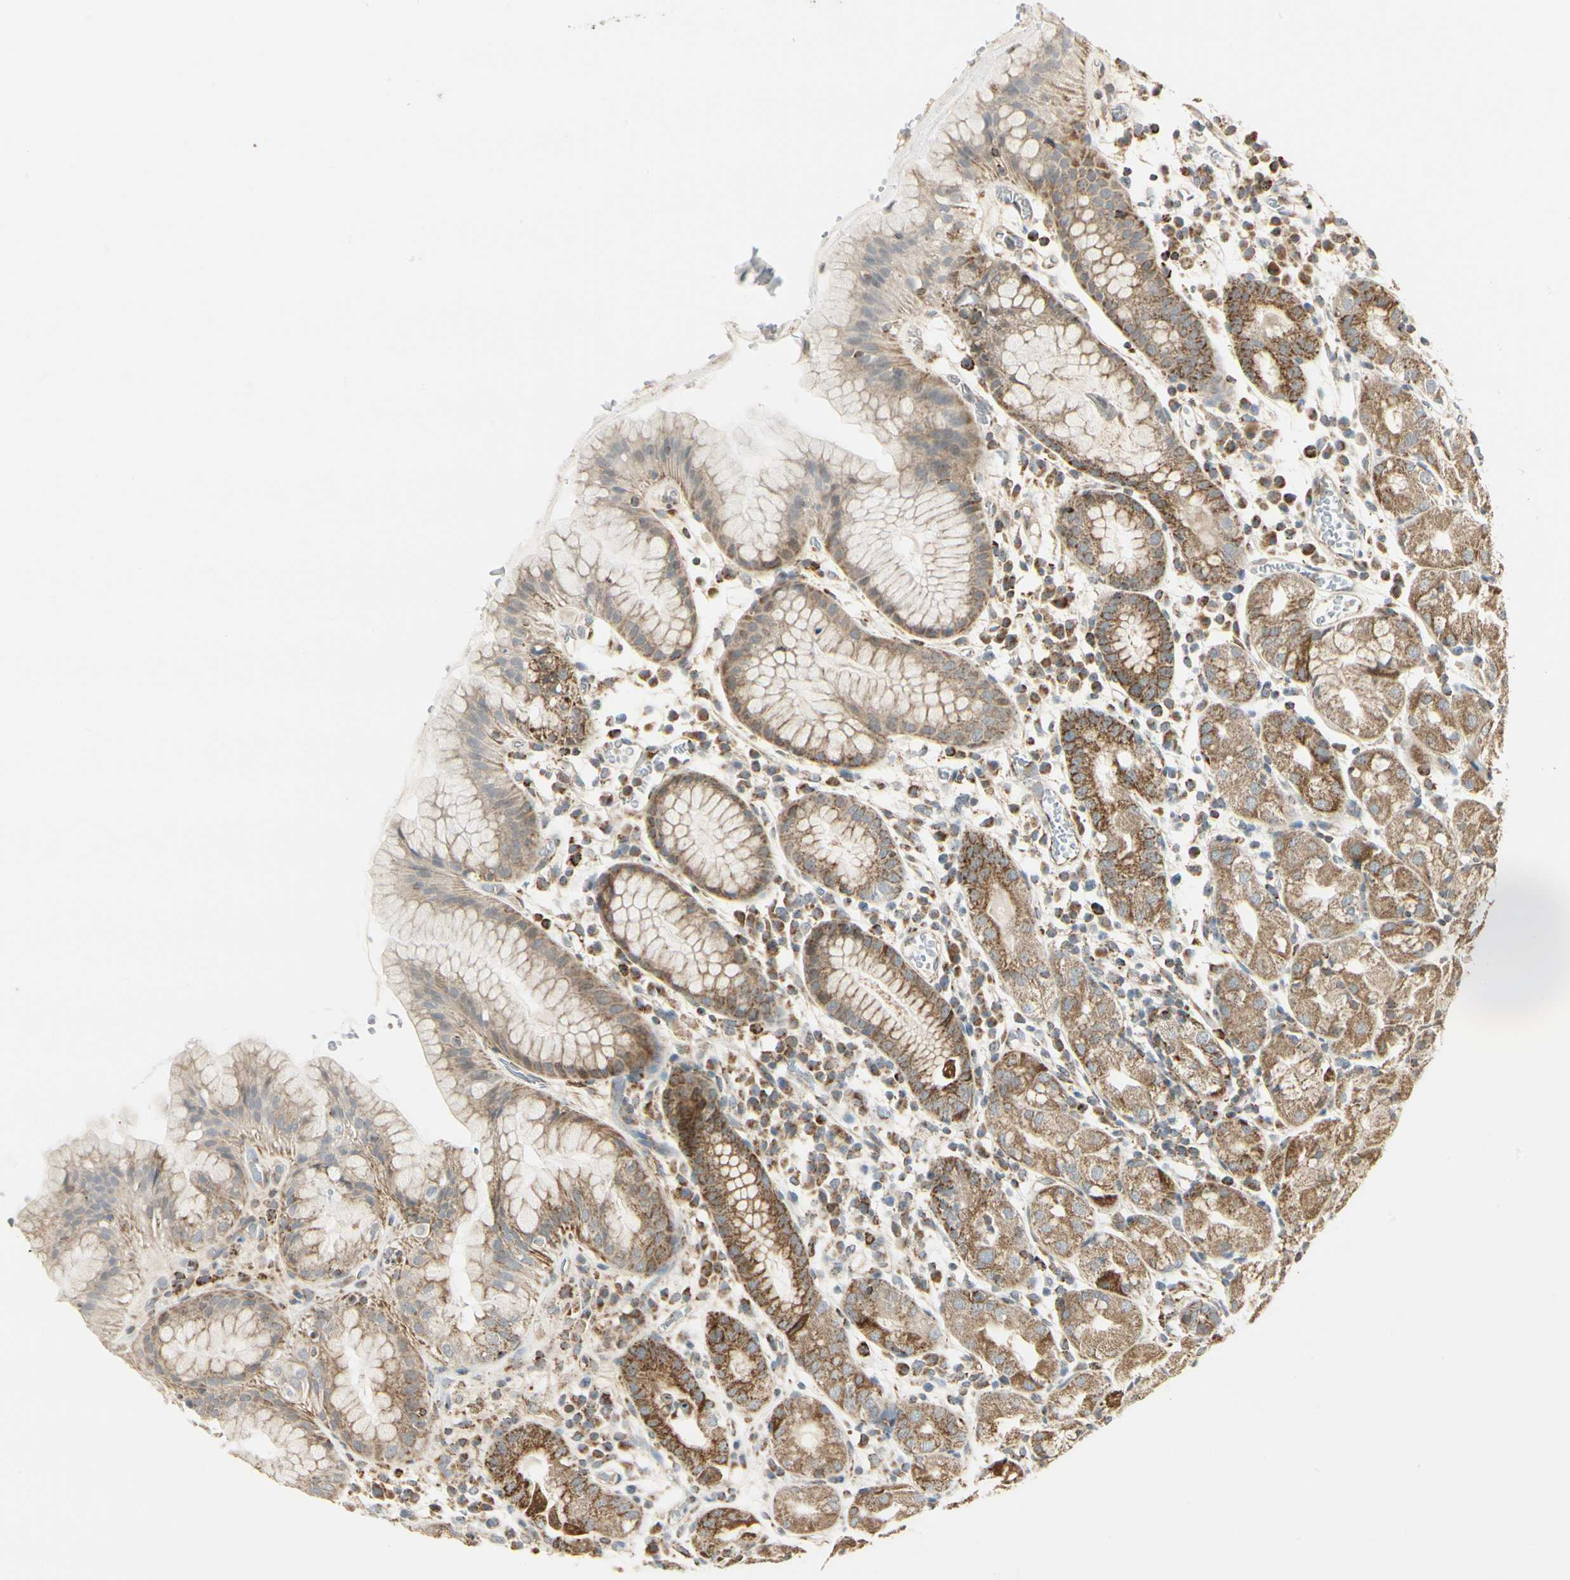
{"staining": {"intensity": "strong", "quantity": ">75%", "location": "cytoplasmic/membranous"}, "tissue": "stomach", "cell_type": "Glandular cells", "image_type": "normal", "snomed": [{"axis": "morphology", "description": "Normal tissue, NOS"}, {"axis": "topography", "description": "Stomach"}, {"axis": "topography", "description": "Stomach, lower"}], "caption": "An image showing strong cytoplasmic/membranous positivity in approximately >75% of glandular cells in unremarkable stomach, as visualized by brown immunohistochemical staining.", "gene": "ANKS6", "patient": {"sex": "female", "age": 75}}